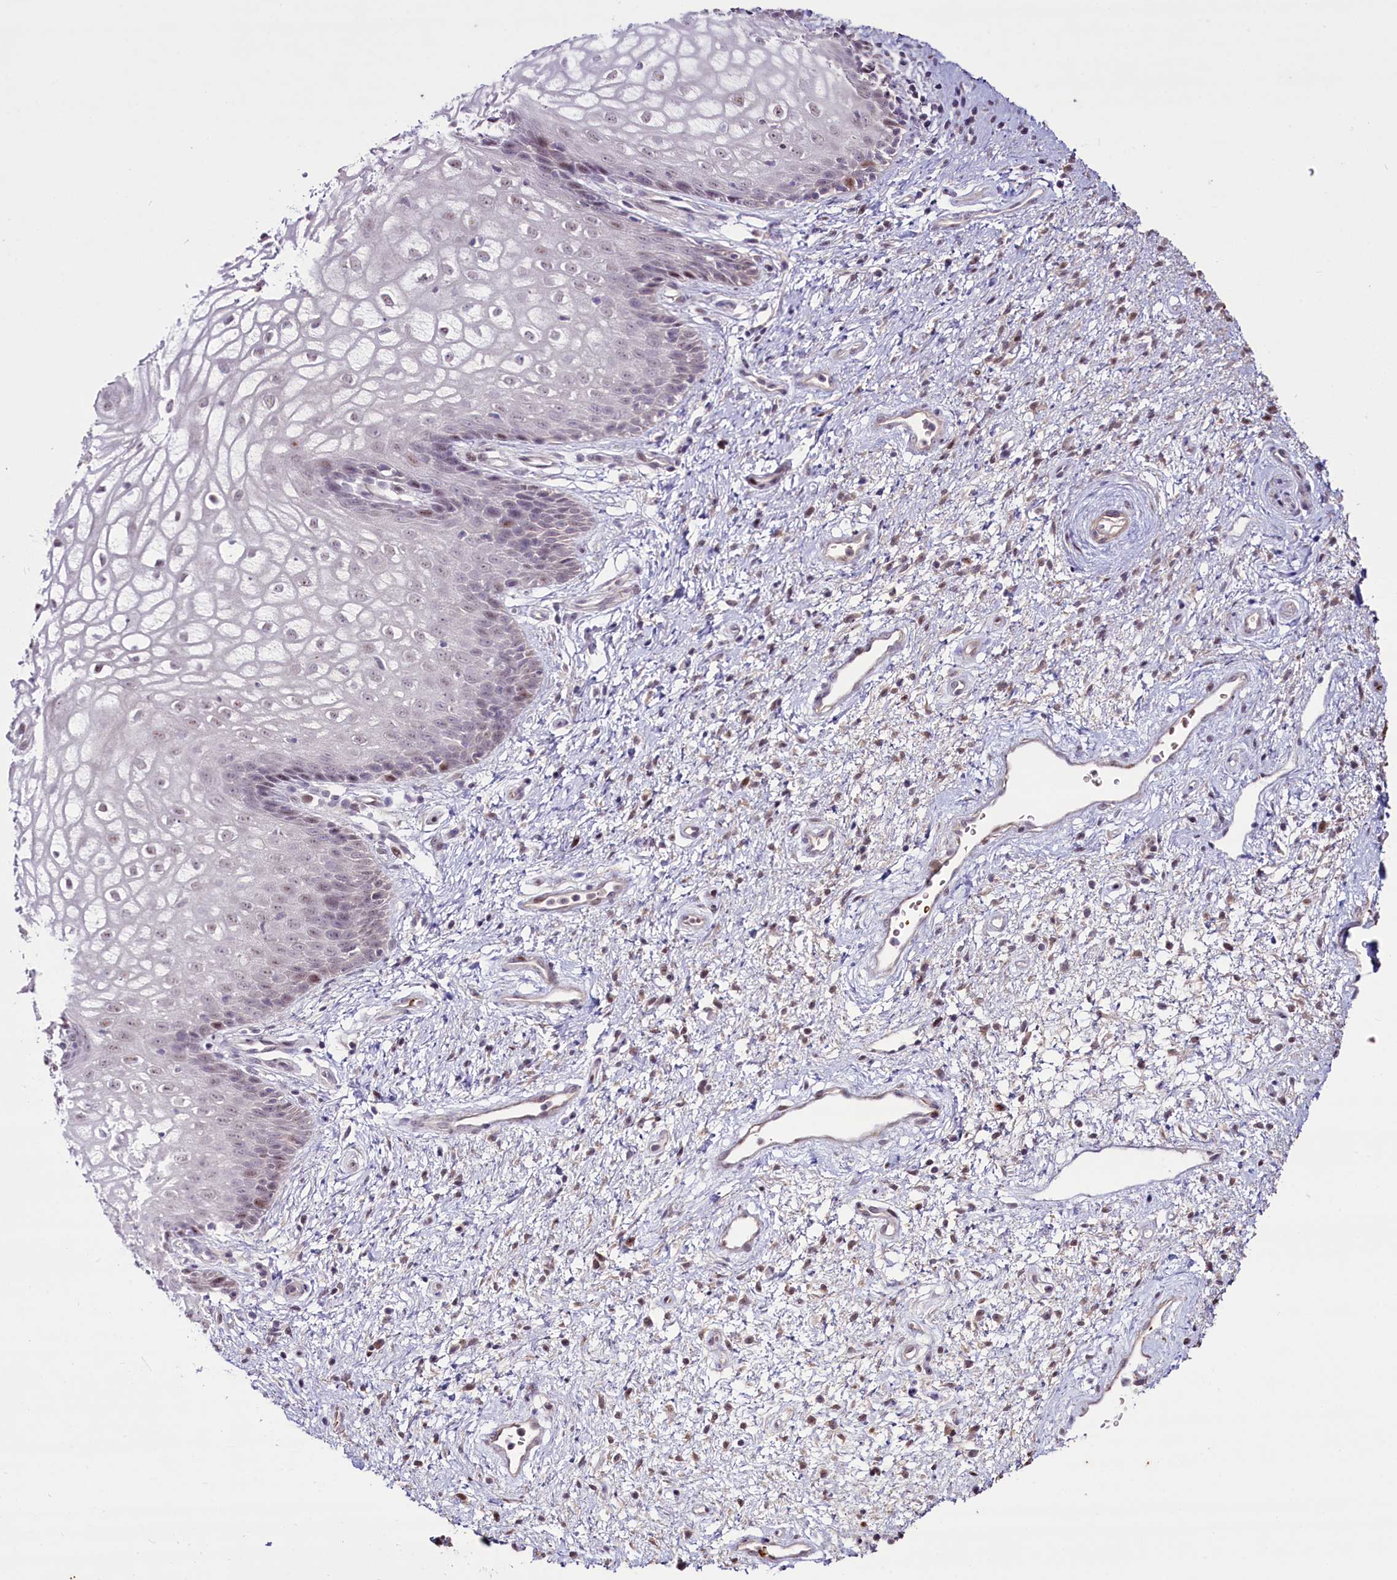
{"staining": {"intensity": "weak", "quantity": "25%-75%", "location": "nuclear"}, "tissue": "vagina", "cell_type": "Squamous epithelial cells", "image_type": "normal", "snomed": [{"axis": "morphology", "description": "Normal tissue, NOS"}, {"axis": "topography", "description": "Vagina"}], "caption": "Vagina stained with a brown dye exhibits weak nuclear positive positivity in about 25%-75% of squamous epithelial cells.", "gene": "SUSD3", "patient": {"sex": "female", "age": 34}}